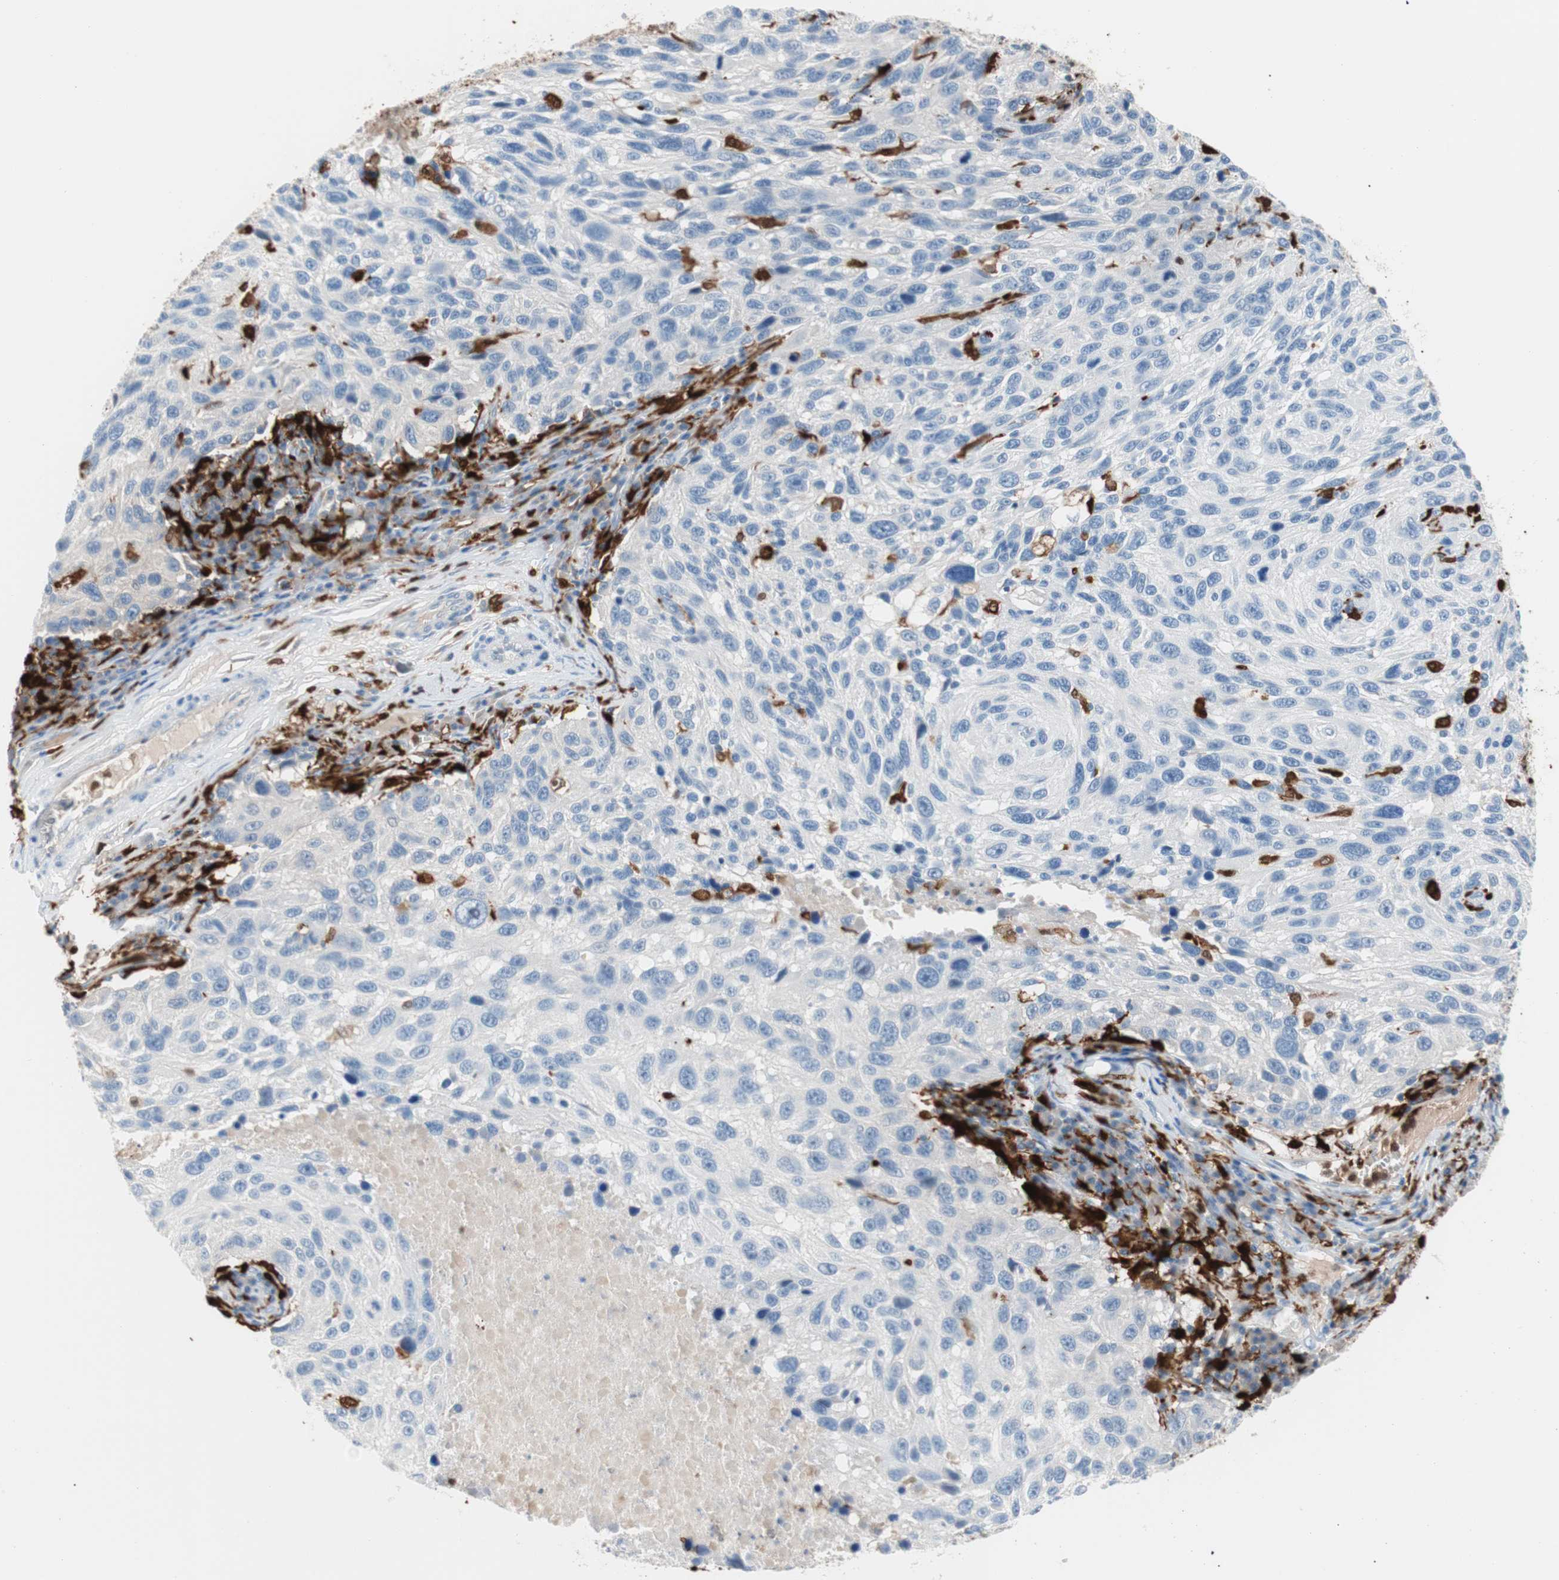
{"staining": {"intensity": "negative", "quantity": "none", "location": "none"}, "tissue": "melanoma", "cell_type": "Tumor cells", "image_type": "cancer", "snomed": [{"axis": "morphology", "description": "Malignant melanoma, NOS"}, {"axis": "topography", "description": "Skin"}], "caption": "IHC of human malignant melanoma reveals no staining in tumor cells. The staining is performed using DAB (3,3'-diaminobenzidine) brown chromogen with nuclei counter-stained in using hematoxylin.", "gene": "IL18", "patient": {"sex": "male", "age": 53}}